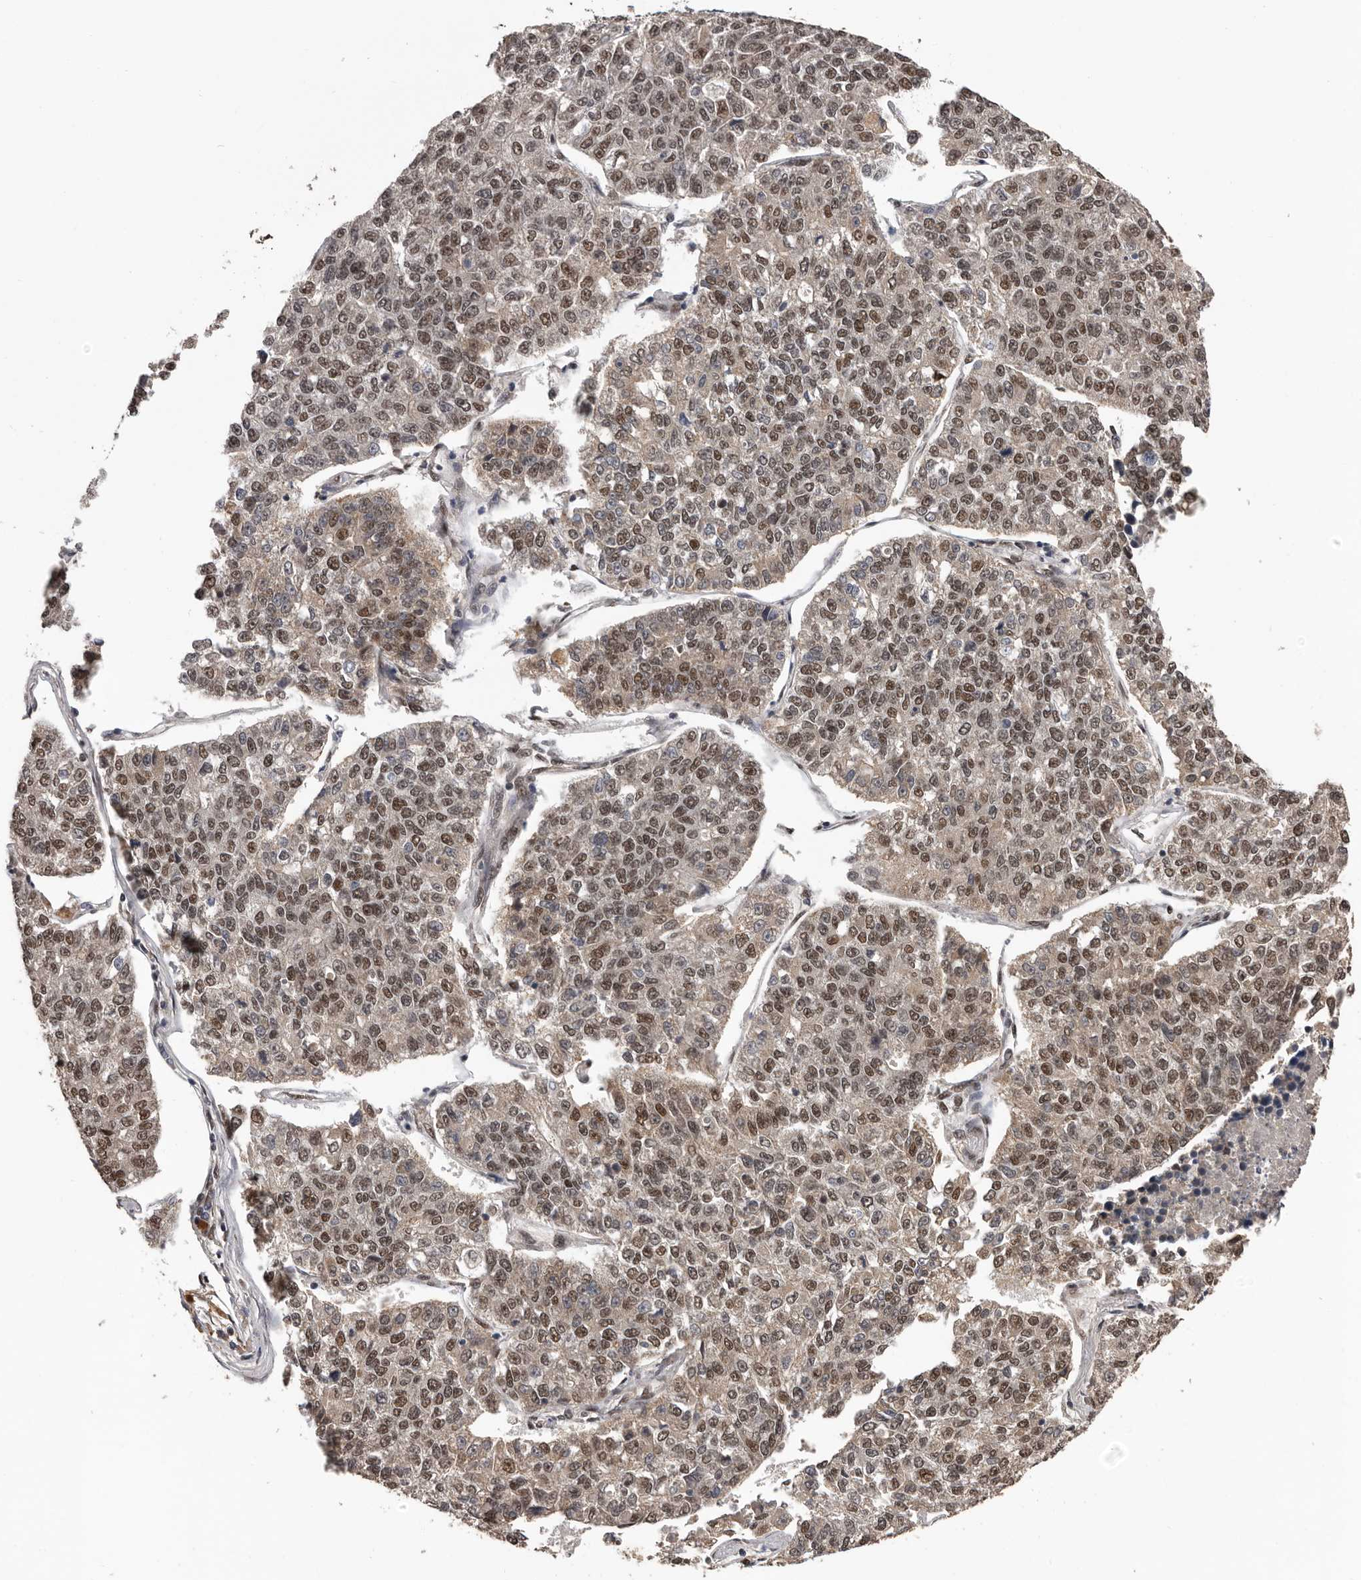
{"staining": {"intensity": "moderate", "quantity": ">75%", "location": "nuclear"}, "tissue": "lung cancer", "cell_type": "Tumor cells", "image_type": "cancer", "snomed": [{"axis": "morphology", "description": "Adenocarcinoma, NOS"}, {"axis": "topography", "description": "Lung"}], "caption": "Protein expression analysis of lung adenocarcinoma displays moderate nuclear expression in about >75% of tumor cells. Nuclei are stained in blue.", "gene": "VPS37A", "patient": {"sex": "male", "age": 49}}